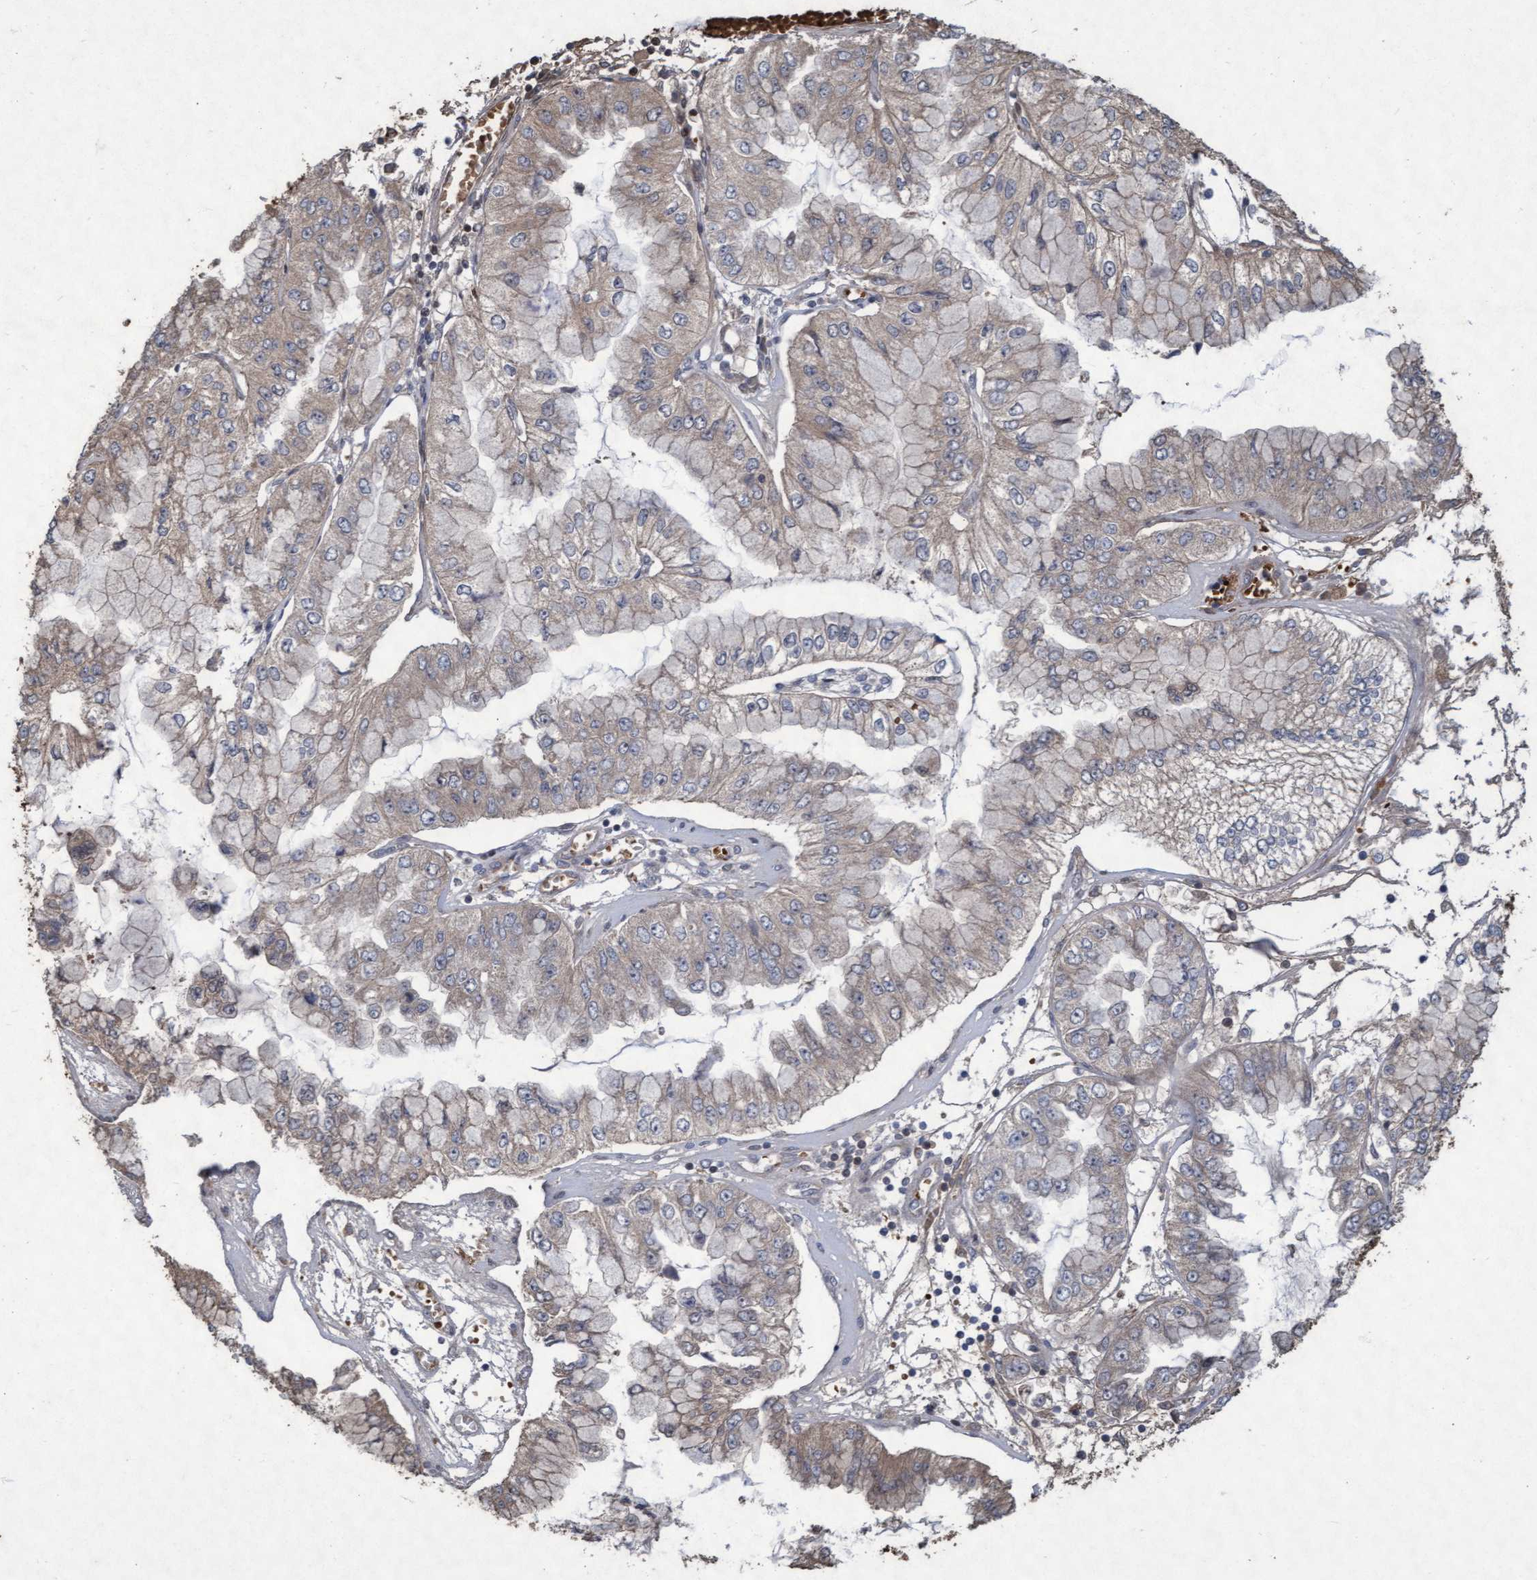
{"staining": {"intensity": "weak", "quantity": "25%-75%", "location": "cytoplasmic/membranous"}, "tissue": "liver cancer", "cell_type": "Tumor cells", "image_type": "cancer", "snomed": [{"axis": "morphology", "description": "Cholangiocarcinoma"}, {"axis": "topography", "description": "Liver"}], "caption": "Immunohistochemistry (IHC) staining of liver cholangiocarcinoma, which exhibits low levels of weak cytoplasmic/membranous staining in about 25%-75% of tumor cells indicating weak cytoplasmic/membranous protein staining. The staining was performed using DAB (brown) for protein detection and nuclei were counterstained in hematoxylin (blue).", "gene": "KCNC2", "patient": {"sex": "female", "age": 79}}